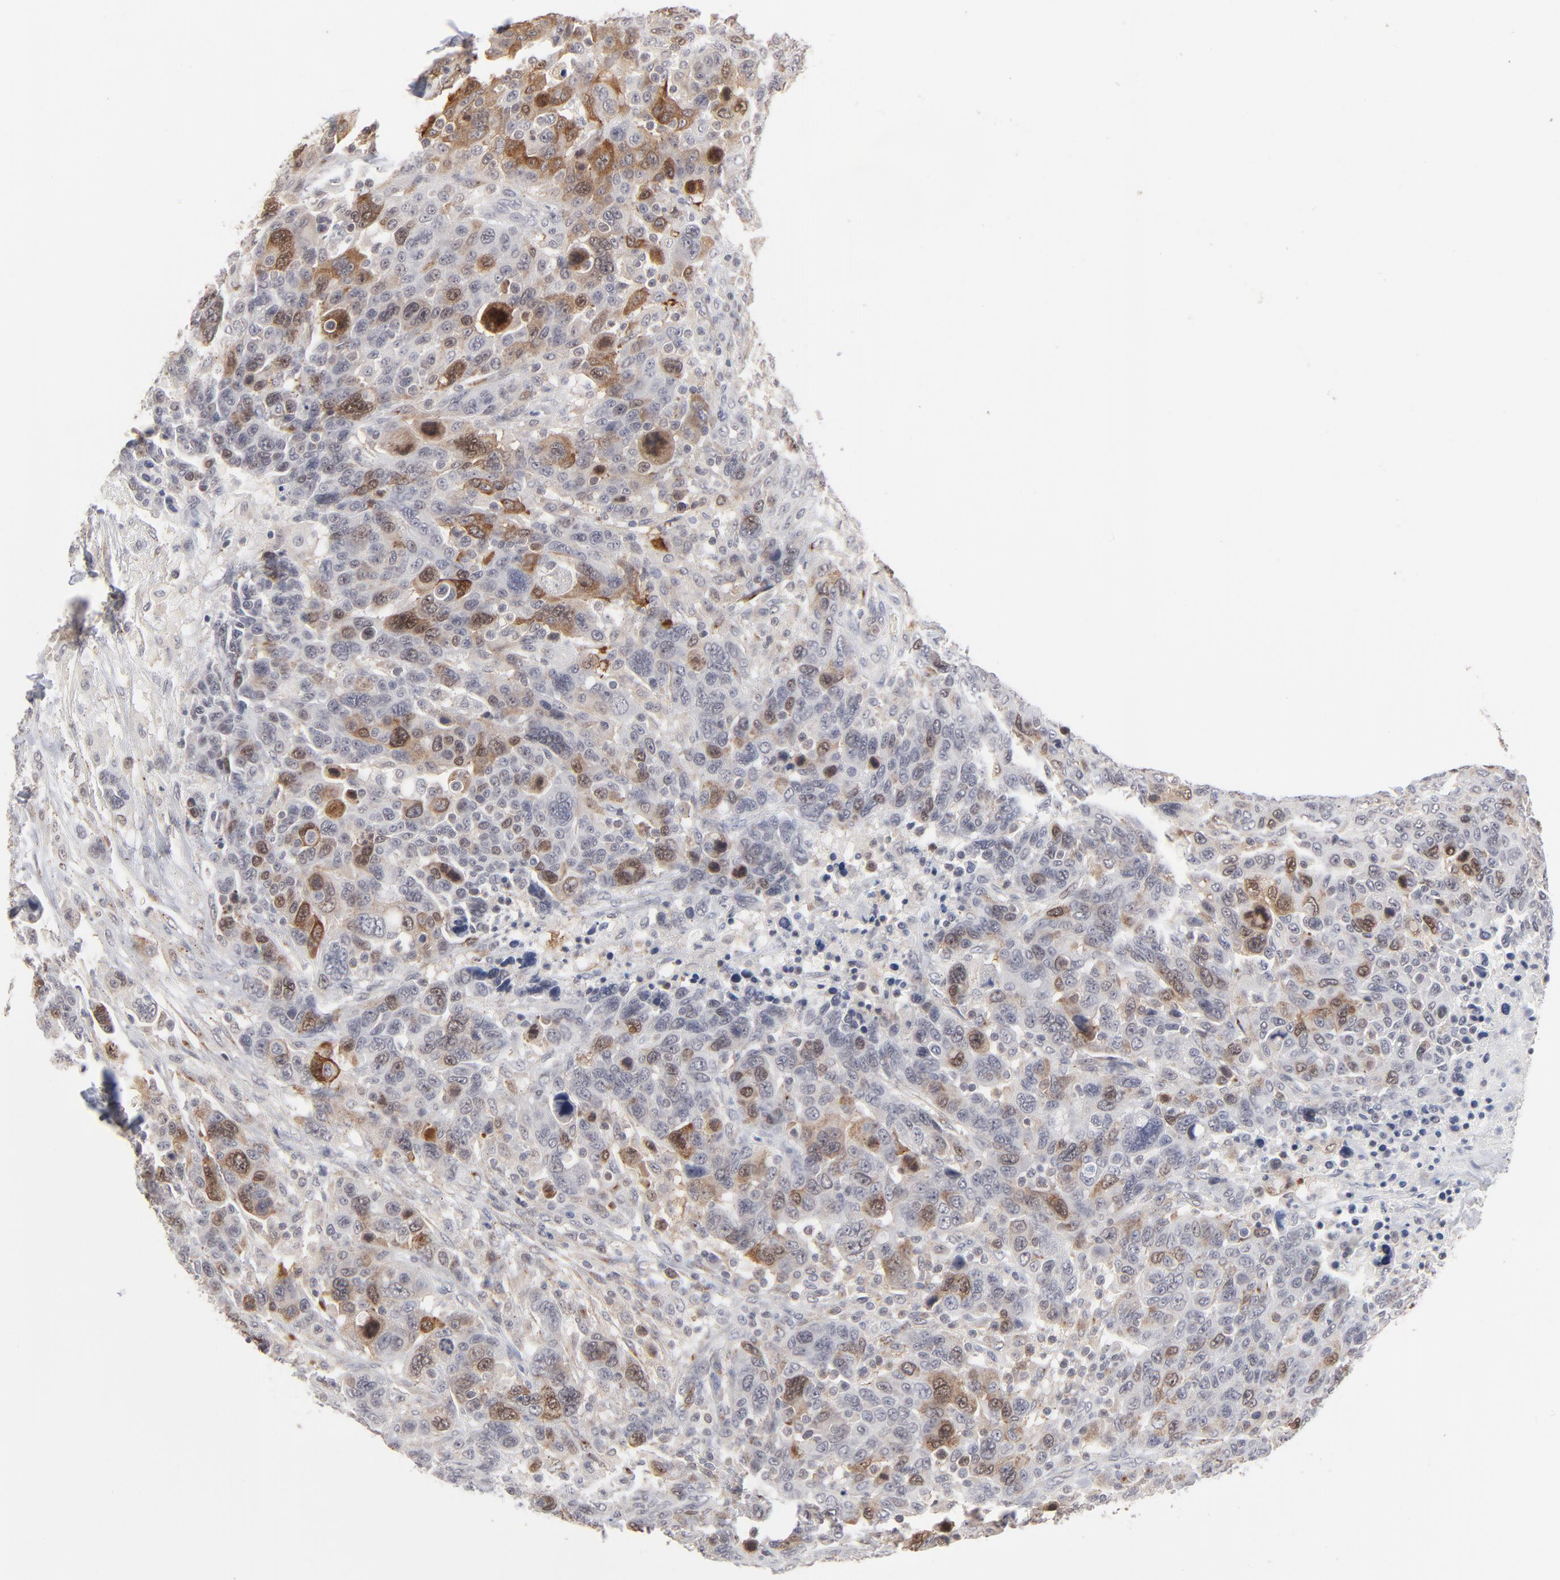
{"staining": {"intensity": "moderate", "quantity": "<25%", "location": "cytoplasmic/membranous"}, "tissue": "breast cancer", "cell_type": "Tumor cells", "image_type": "cancer", "snomed": [{"axis": "morphology", "description": "Duct carcinoma"}, {"axis": "topography", "description": "Breast"}], "caption": "Infiltrating ductal carcinoma (breast) tissue exhibits moderate cytoplasmic/membranous staining in approximately <25% of tumor cells", "gene": "AURKA", "patient": {"sex": "female", "age": 37}}